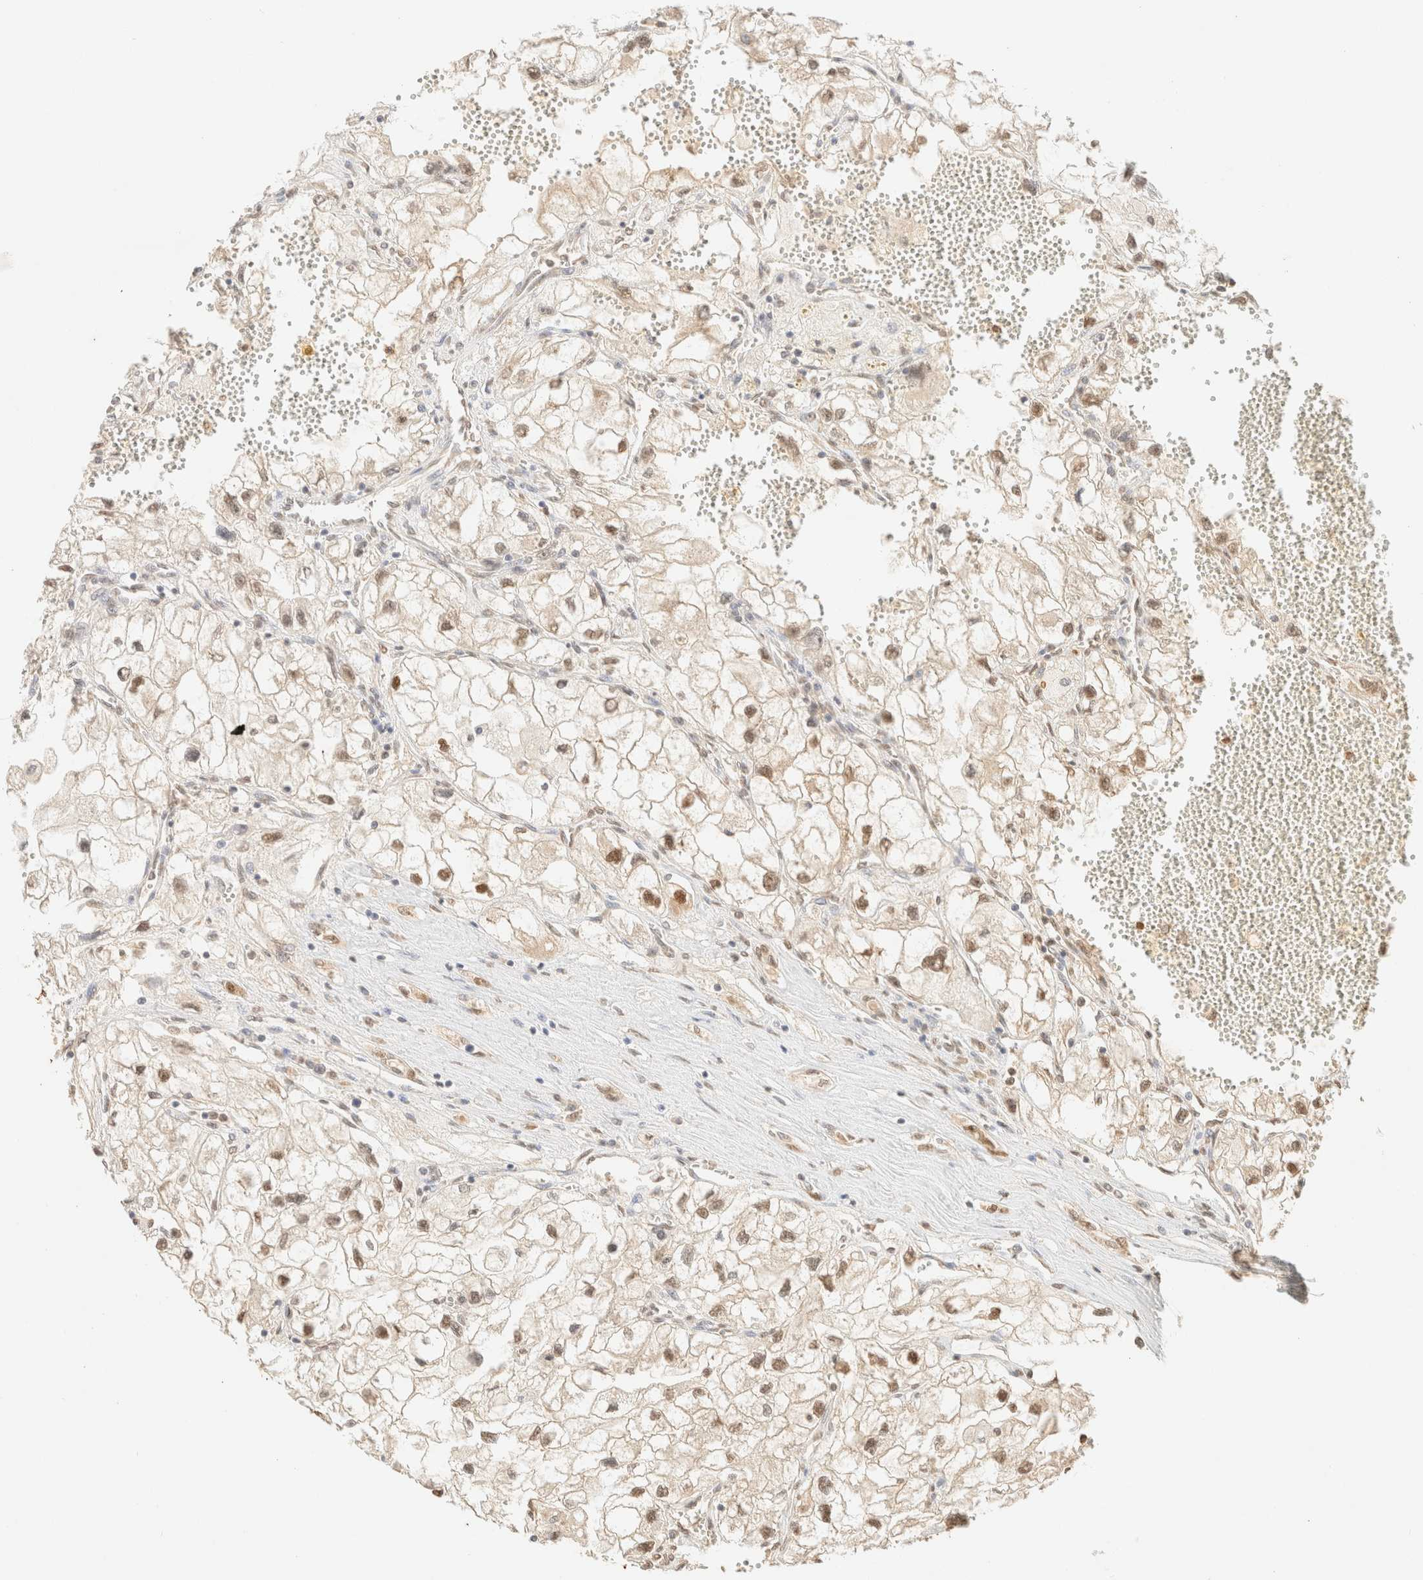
{"staining": {"intensity": "moderate", "quantity": ">75%", "location": "nuclear"}, "tissue": "renal cancer", "cell_type": "Tumor cells", "image_type": "cancer", "snomed": [{"axis": "morphology", "description": "Adenocarcinoma, NOS"}, {"axis": "topography", "description": "Kidney"}], "caption": "A medium amount of moderate nuclear staining is appreciated in approximately >75% of tumor cells in renal cancer tissue.", "gene": "S100A13", "patient": {"sex": "female", "age": 70}}